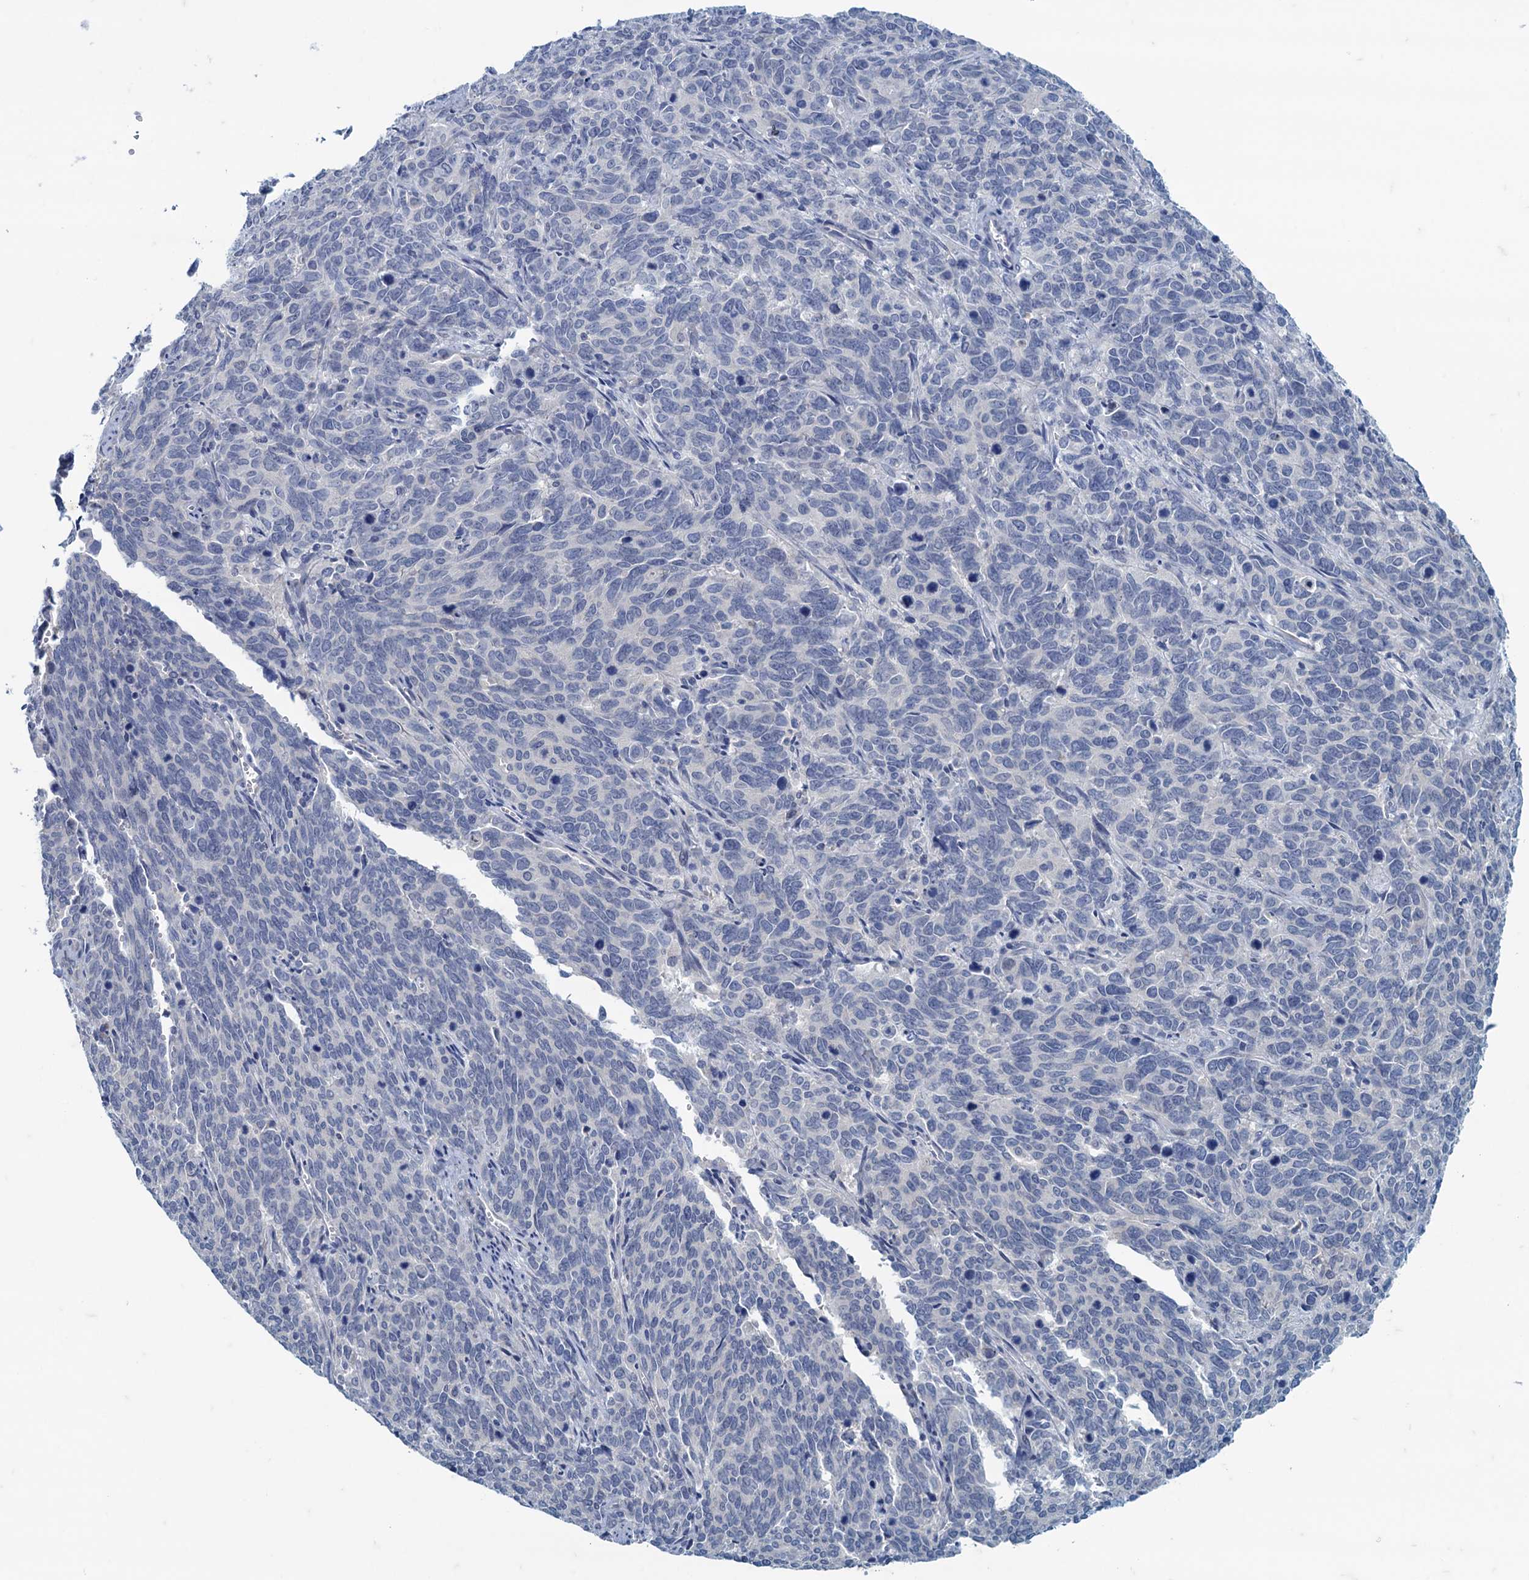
{"staining": {"intensity": "negative", "quantity": "none", "location": "none"}, "tissue": "cervical cancer", "cell_type": "Tumor cells", "image_type": "cancer", "snomed": [{"axis": "morphology", "description": "Squamous cell carcinoma, NOS"}, {"axis": "topography", "description": "Cervix"}], "caption": "Cervical cancer (squamous cell carcinoma) was stained to show a protein in brown. There is no significant positivity in tumor cells.", "gene": "MAP1LC3A", "patient": {"sex": "female", "age": 60}}